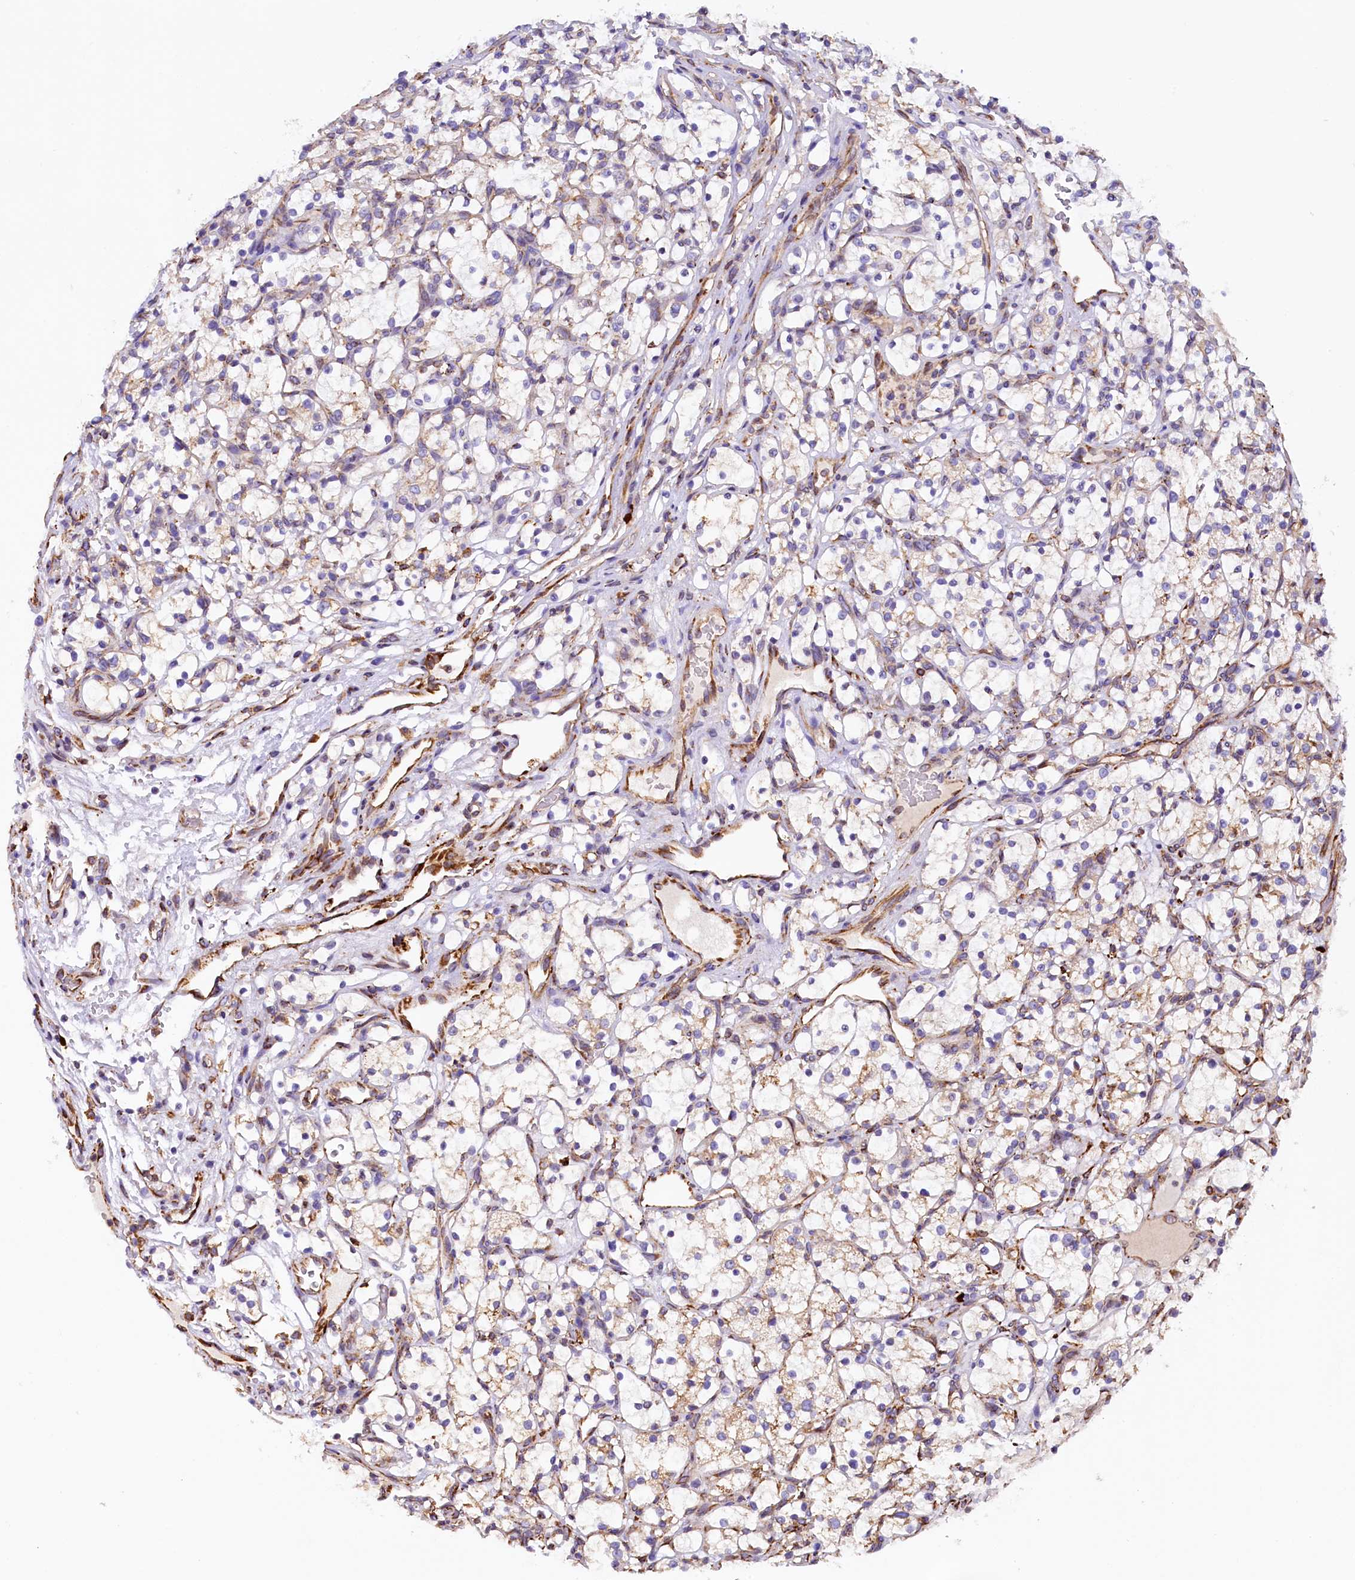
{"staining": {"intensity": "weak", "quantity": "<25%", "location": "cytoplasmic/membranous"}, "tissue": "renal cancer", "cell_type": "Tumor cells", "image_type": "cancer", "snomed": [{"axis": "morphology", "description": "Adenocarcinoma, NOS"}, {"axis": "topography", "description": "Kidney"}], "caption": "Renal cancer (adenocarcinoma) was stained to show a protein in brown. There is no significant staining in tumor cells.", "gene": "CAPS2", "patient": {"sex": "female", "age": 69}}